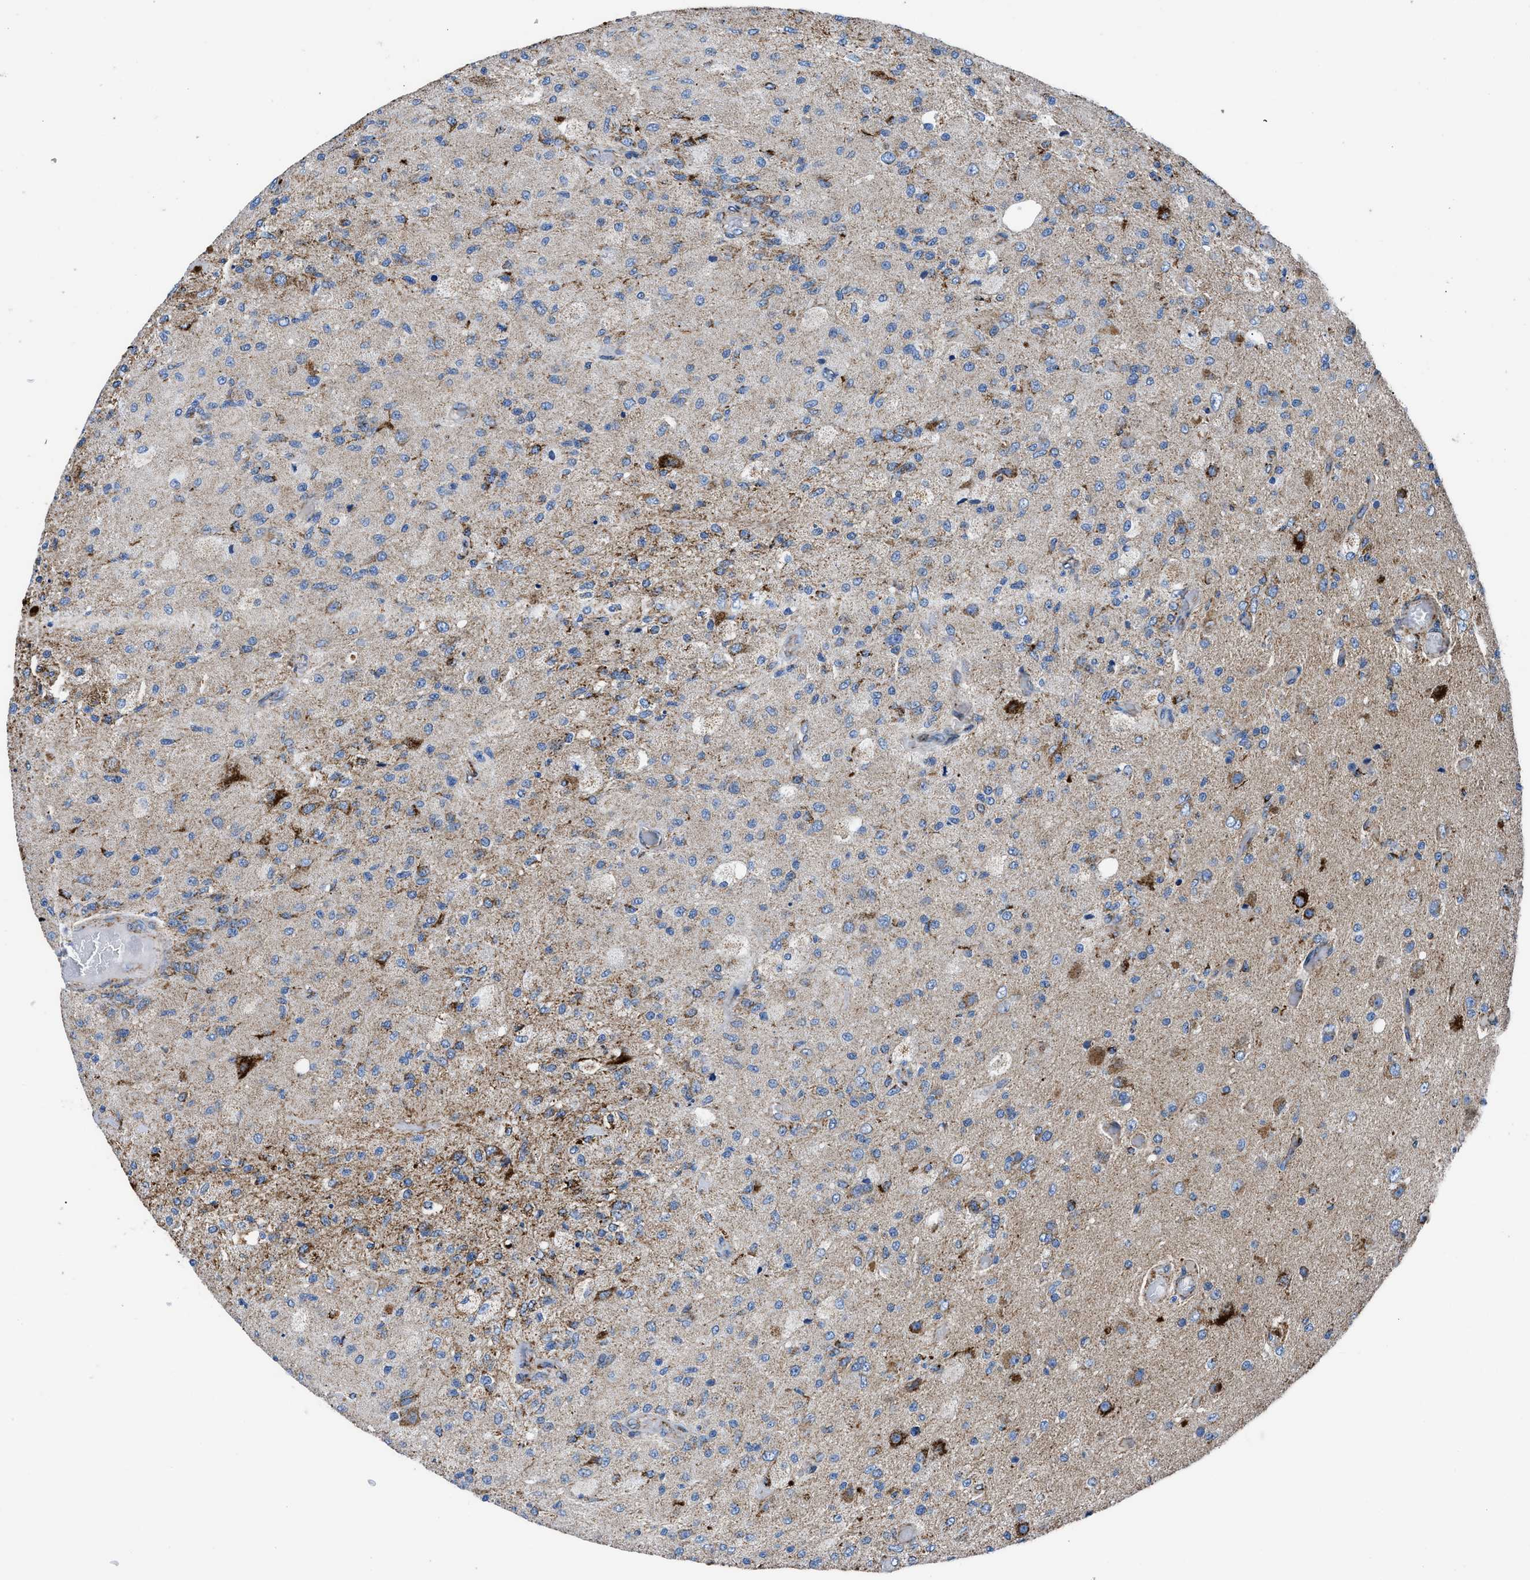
{"staining": {"intensity": "weak", "quantity": "<25%", "location": "cytoplasmic/membranous"}, "tissue": "glioma", "cell_type": "Tumor cells", "image_type": "cancer", "snomed": [{"axis": "morphology", "description": "Normal tissue, NOS"}, {"axis": "morphology", "description": "Glioma, malignant, High grade"}, {"axis": "topography", "description": "Cerebral cortex"}], "caption": "IHC histopathology image of neoplastic tissue: glioma stained with DAB (3,3'-diaminobenzidine) demonstrates no significant protein staining in tumor cells.", "gene": "ZDHHC3", "patient": {"sex": "male", "age": 77}}